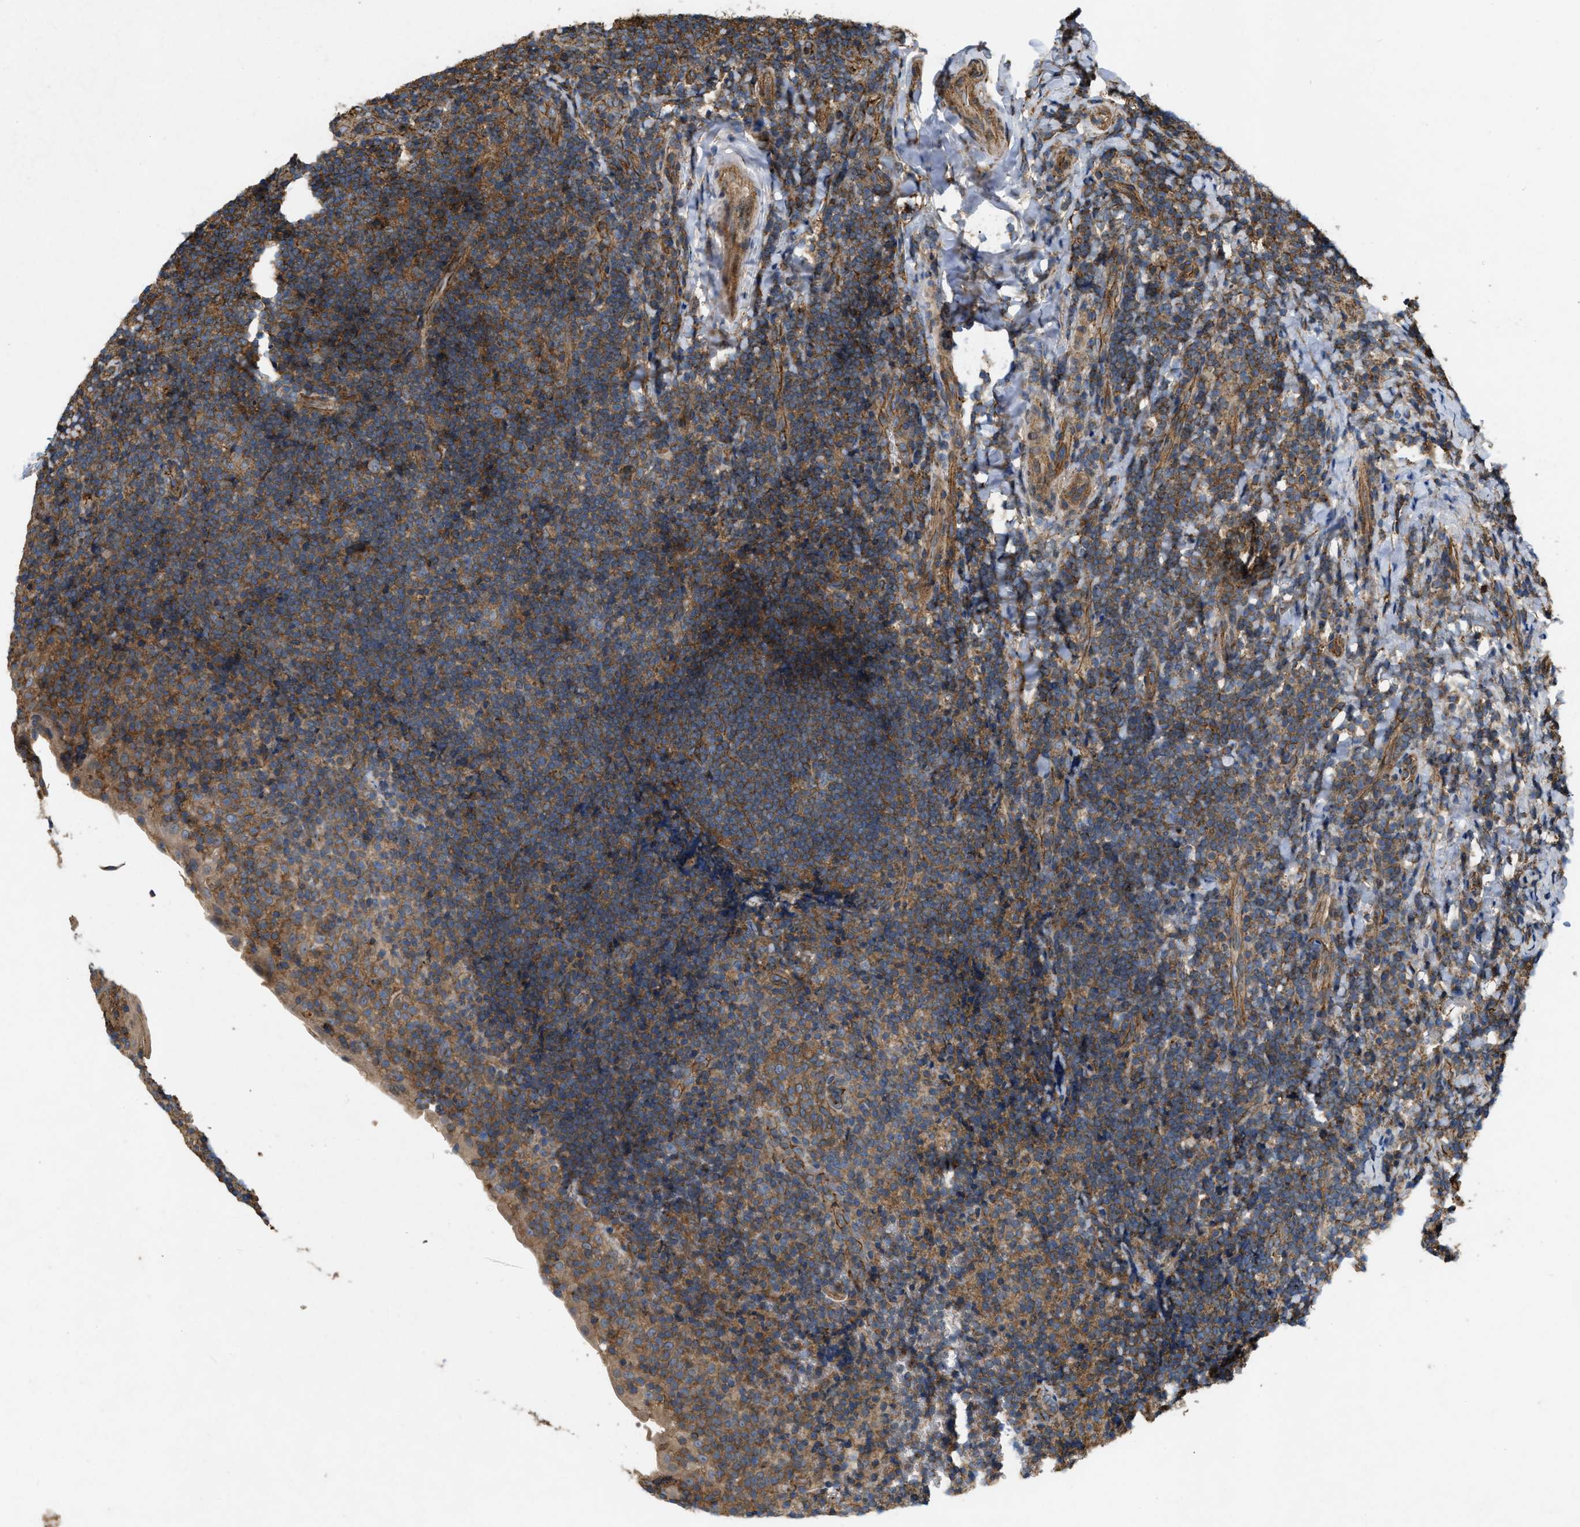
{"staining": {"intensity": "moderate", "quantity": "25%-75%", "location": "cytoplasmic/membranous"}, "tissue": "tonsil", "cell_type": "Germinal center cells", "image_type": "normal", "snomed": [{"axis": "morphology", "description": "Normal tissue, NOS"}, {"axis": "topography", "description": "Tonsil"}], "caption": "DAB immunohistochemical staining of normal human tonsil demonstrates moderate cytoplasmic/membranous protein expression in approximately 25%-75% of germinal center cells.", "gene": "GNB4", "patient": {"sex": "male", "age": 37}}